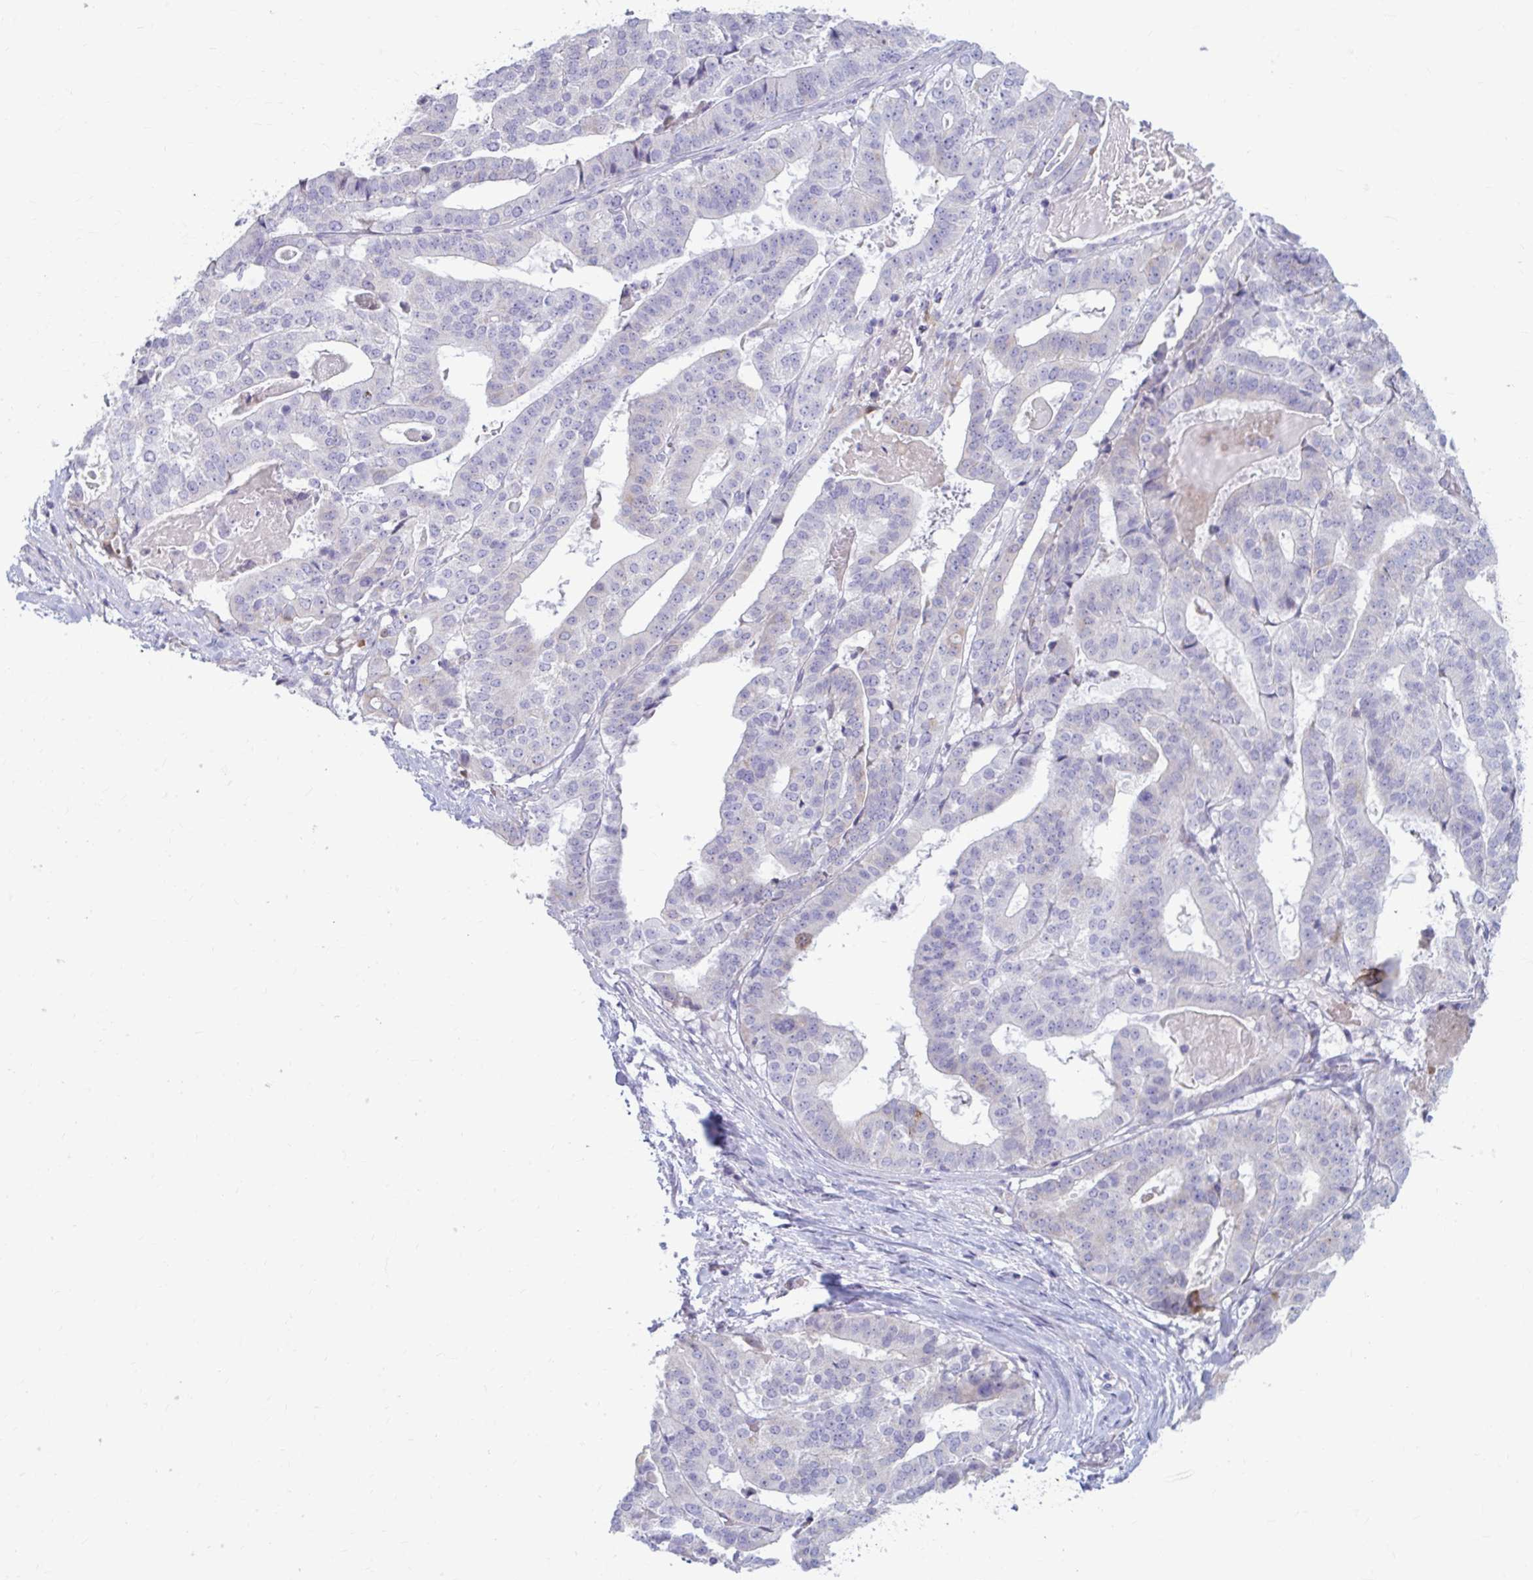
{"staining": {"intensity": "negative", "quantity": "none", "location": "none"}, "tissue": "stomach cancer", "cell_type": "Tumor cells", "image_type": "cancer", "snomed": [{"axis": "morphology", "description": "Adenocarcinoma, NOS"}, {"axis": "topography", "description": "Stomach"}], "caption": "A histopathology image of adenocarcinoma (stomach) stained for a protein reveals no brown staining in tumor cells. (Immunohistochemistry (ihc), brightfield microscopy, high magnification).", "gene": "MSMO1", "patient": {"sex": "male", "age": 48}}